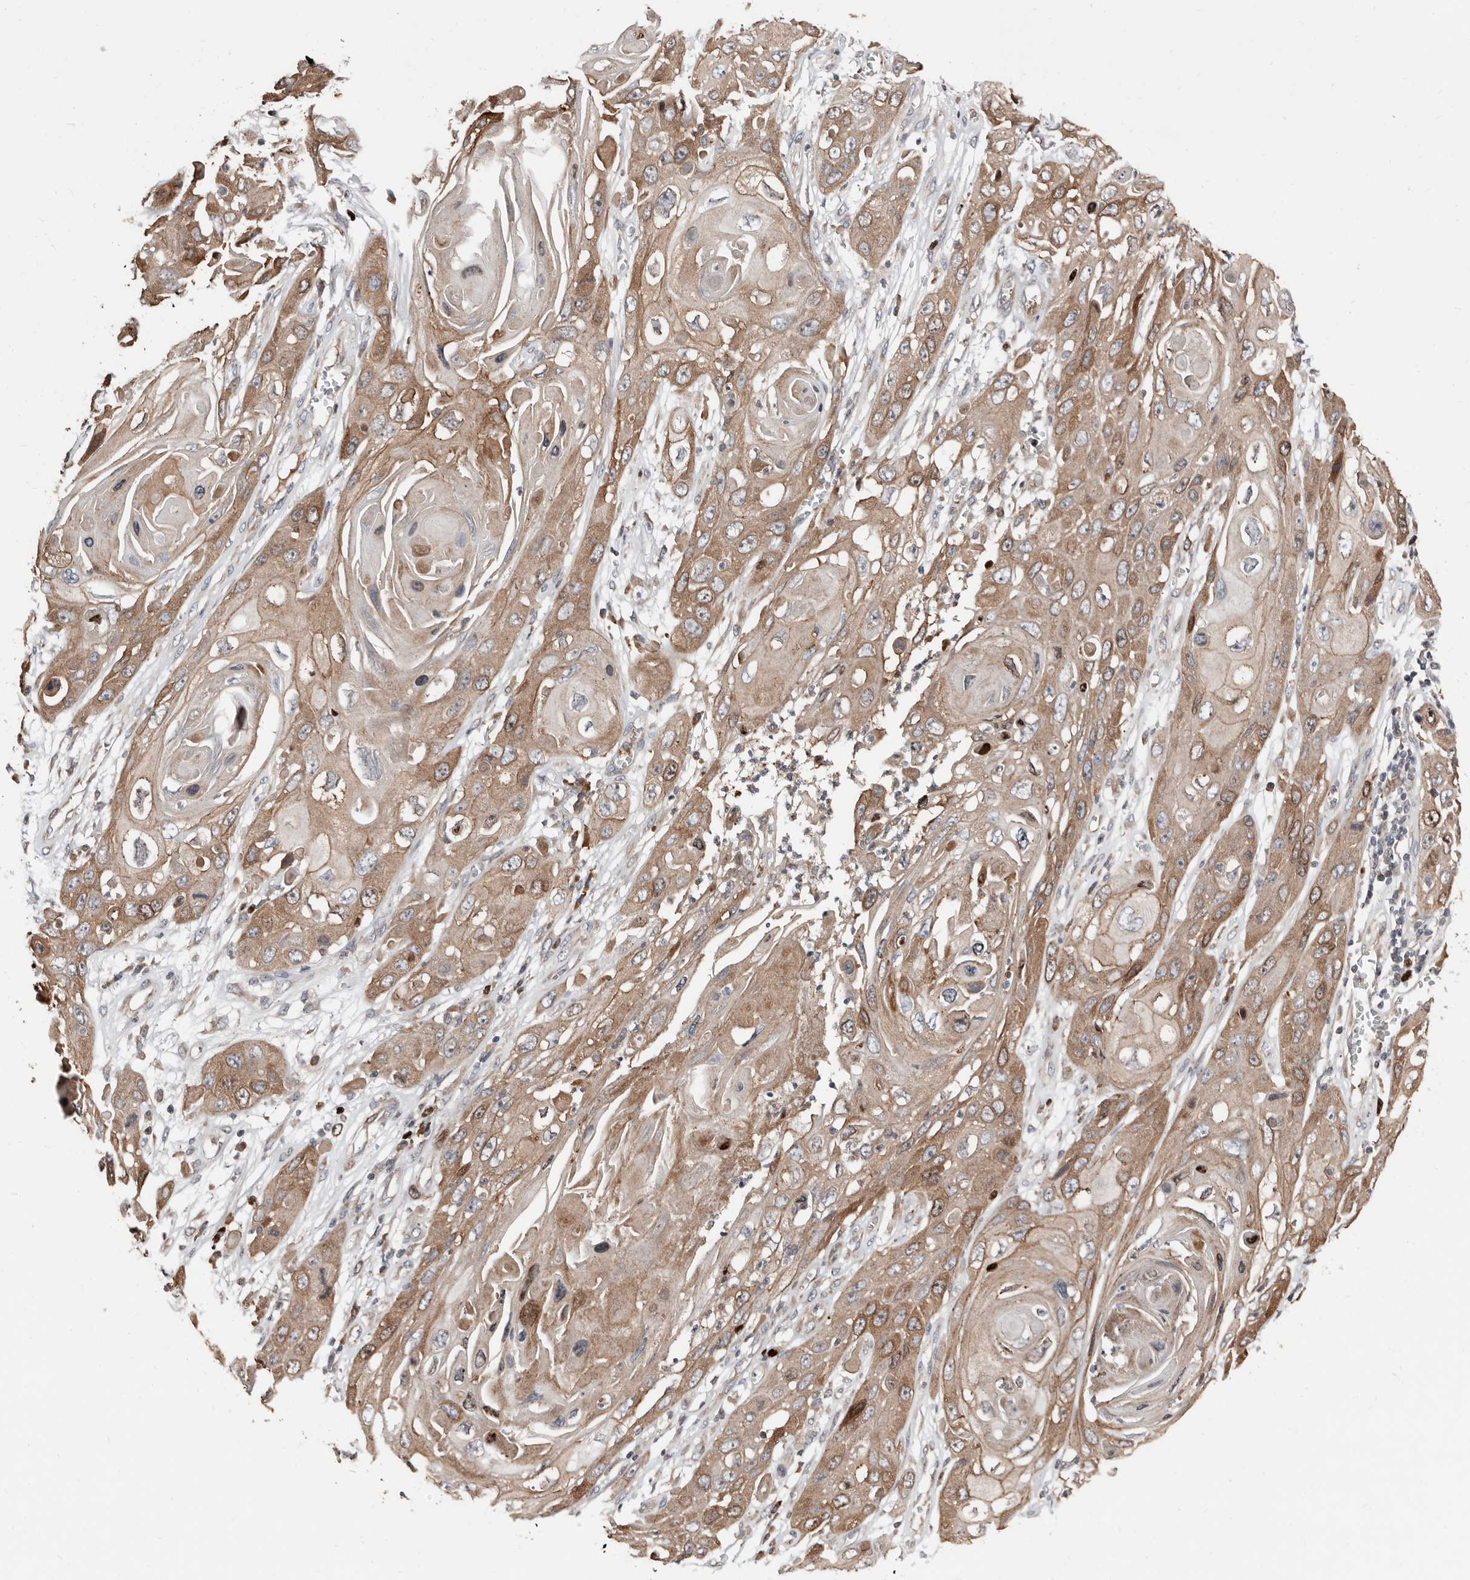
{"staining": {"intensity": "moderate", "quantity": ">75%", "location": "cytoplasmic/membranous,nuclear"}, "tissue": "skin cancer", "cell_type": "Tumor cells", "image_type": "cancer", "snomed": [{"axis": "morphology", "description": "Squamous cell carcinoma, NOS"}, {"axis": "topography", "description": "Skin"}], "caption": "An immunohistochemistry (IHC) photomicrograph of tumor tissue is shown. Protein staining in brown shows moderate cytoplasmic/membranous and nuclear positivity in skin cancer within tumor cells.", "gene": "SMYD4", "patient": {"sex": "male", "age": 55}}